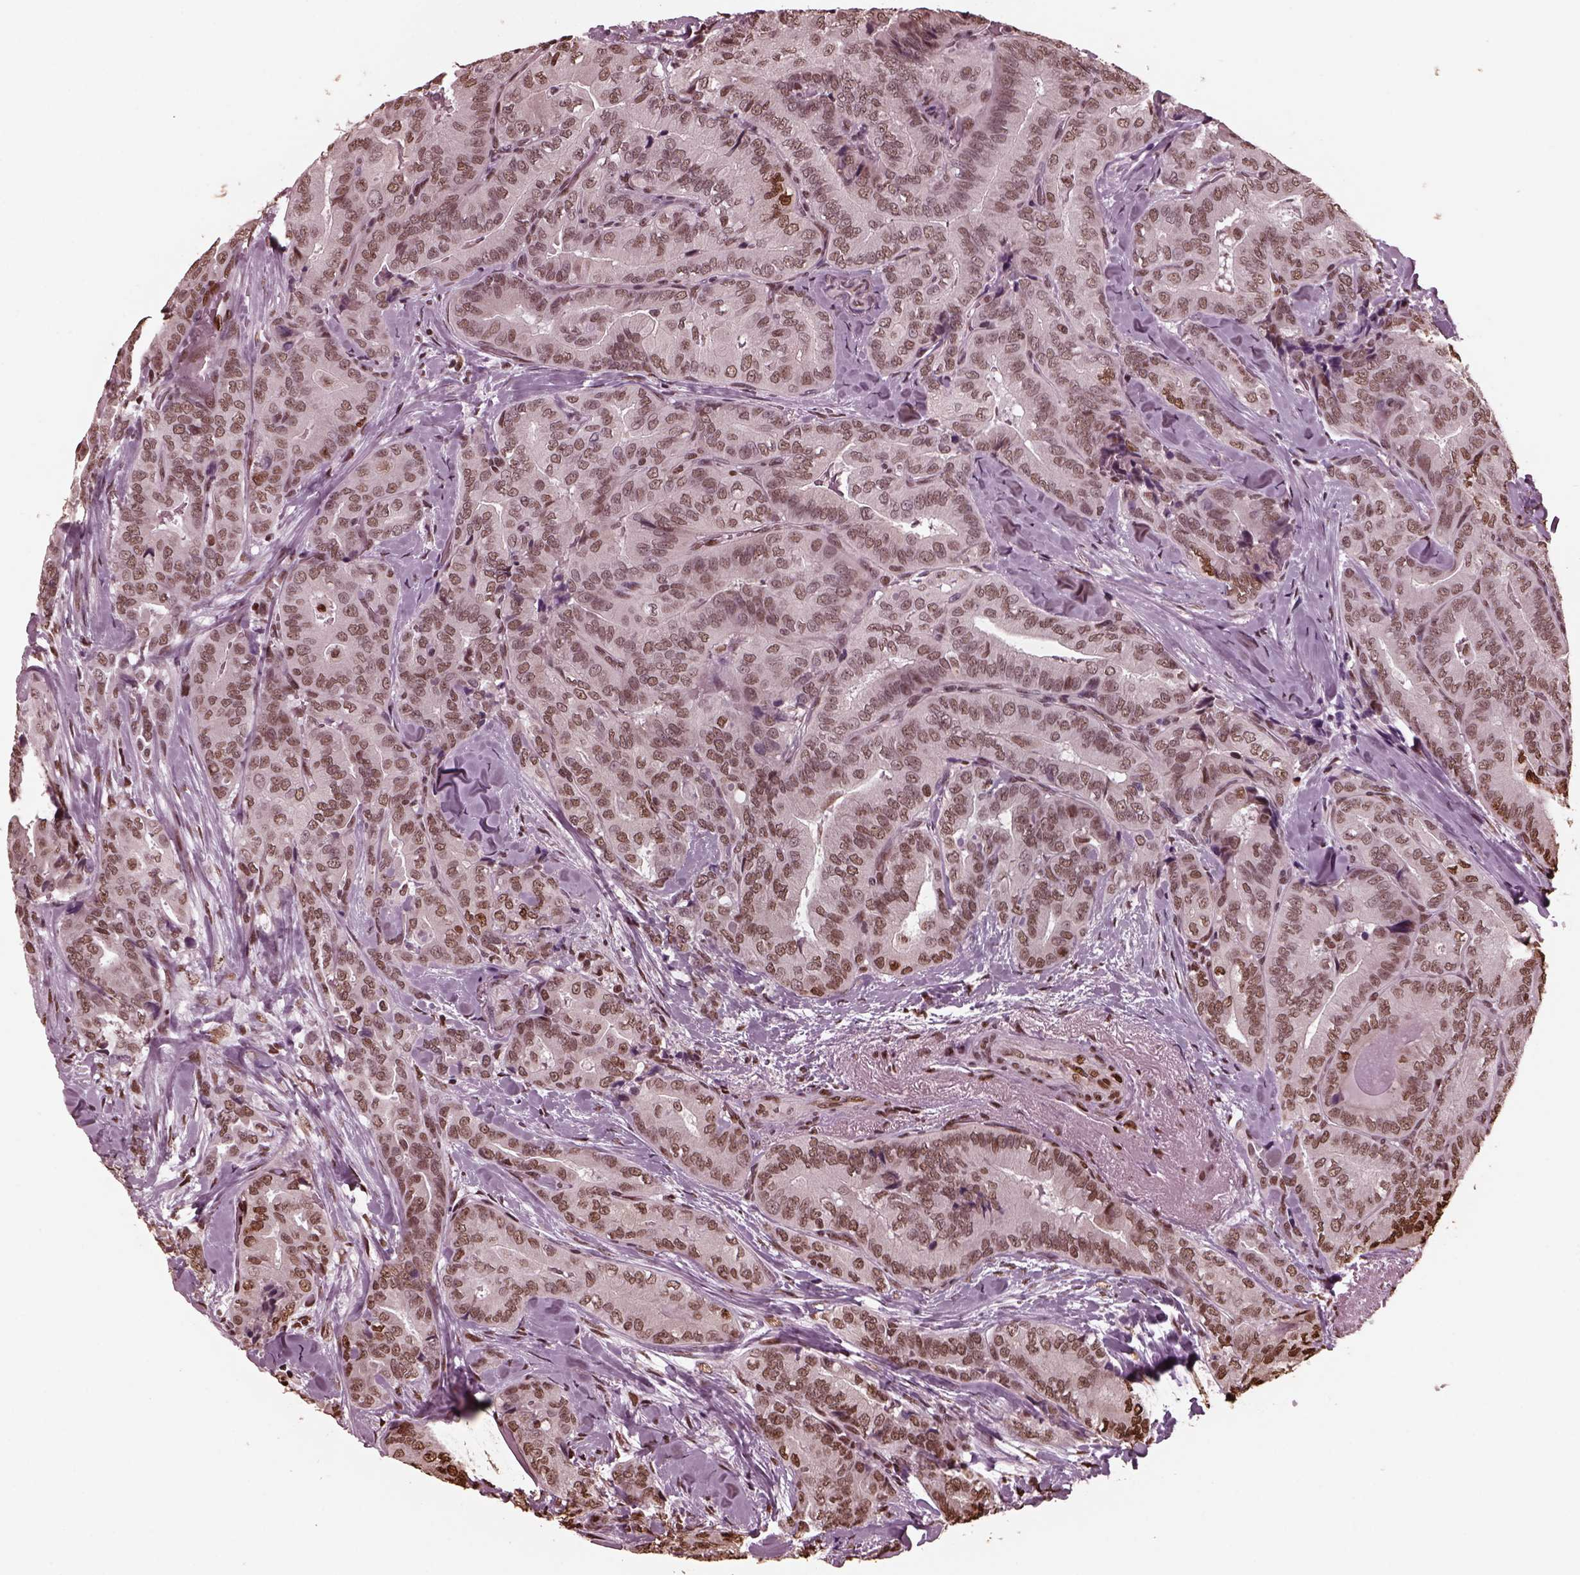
{"staining": {"intensity": "moderate", "quantity": ">75%", "location": "nuclear"}, "tissue": "thyroid cancer", "cell_type": "Tumor cells", "image_type": "cancer", "snomed": [{"axis": "morphology", "description": "Papillary adenocarcinoma, NOS"}, {"axis": "topography", "description": "Thyroid gland"}], "caption": "The immunohistochemical stain labels moderate nuclear staining in tumor cells of thyroid cancer (papillary adenocarcinoma) tissue.", "gene": "NSD1", "patient": {"sex": "male", "age": 61}}